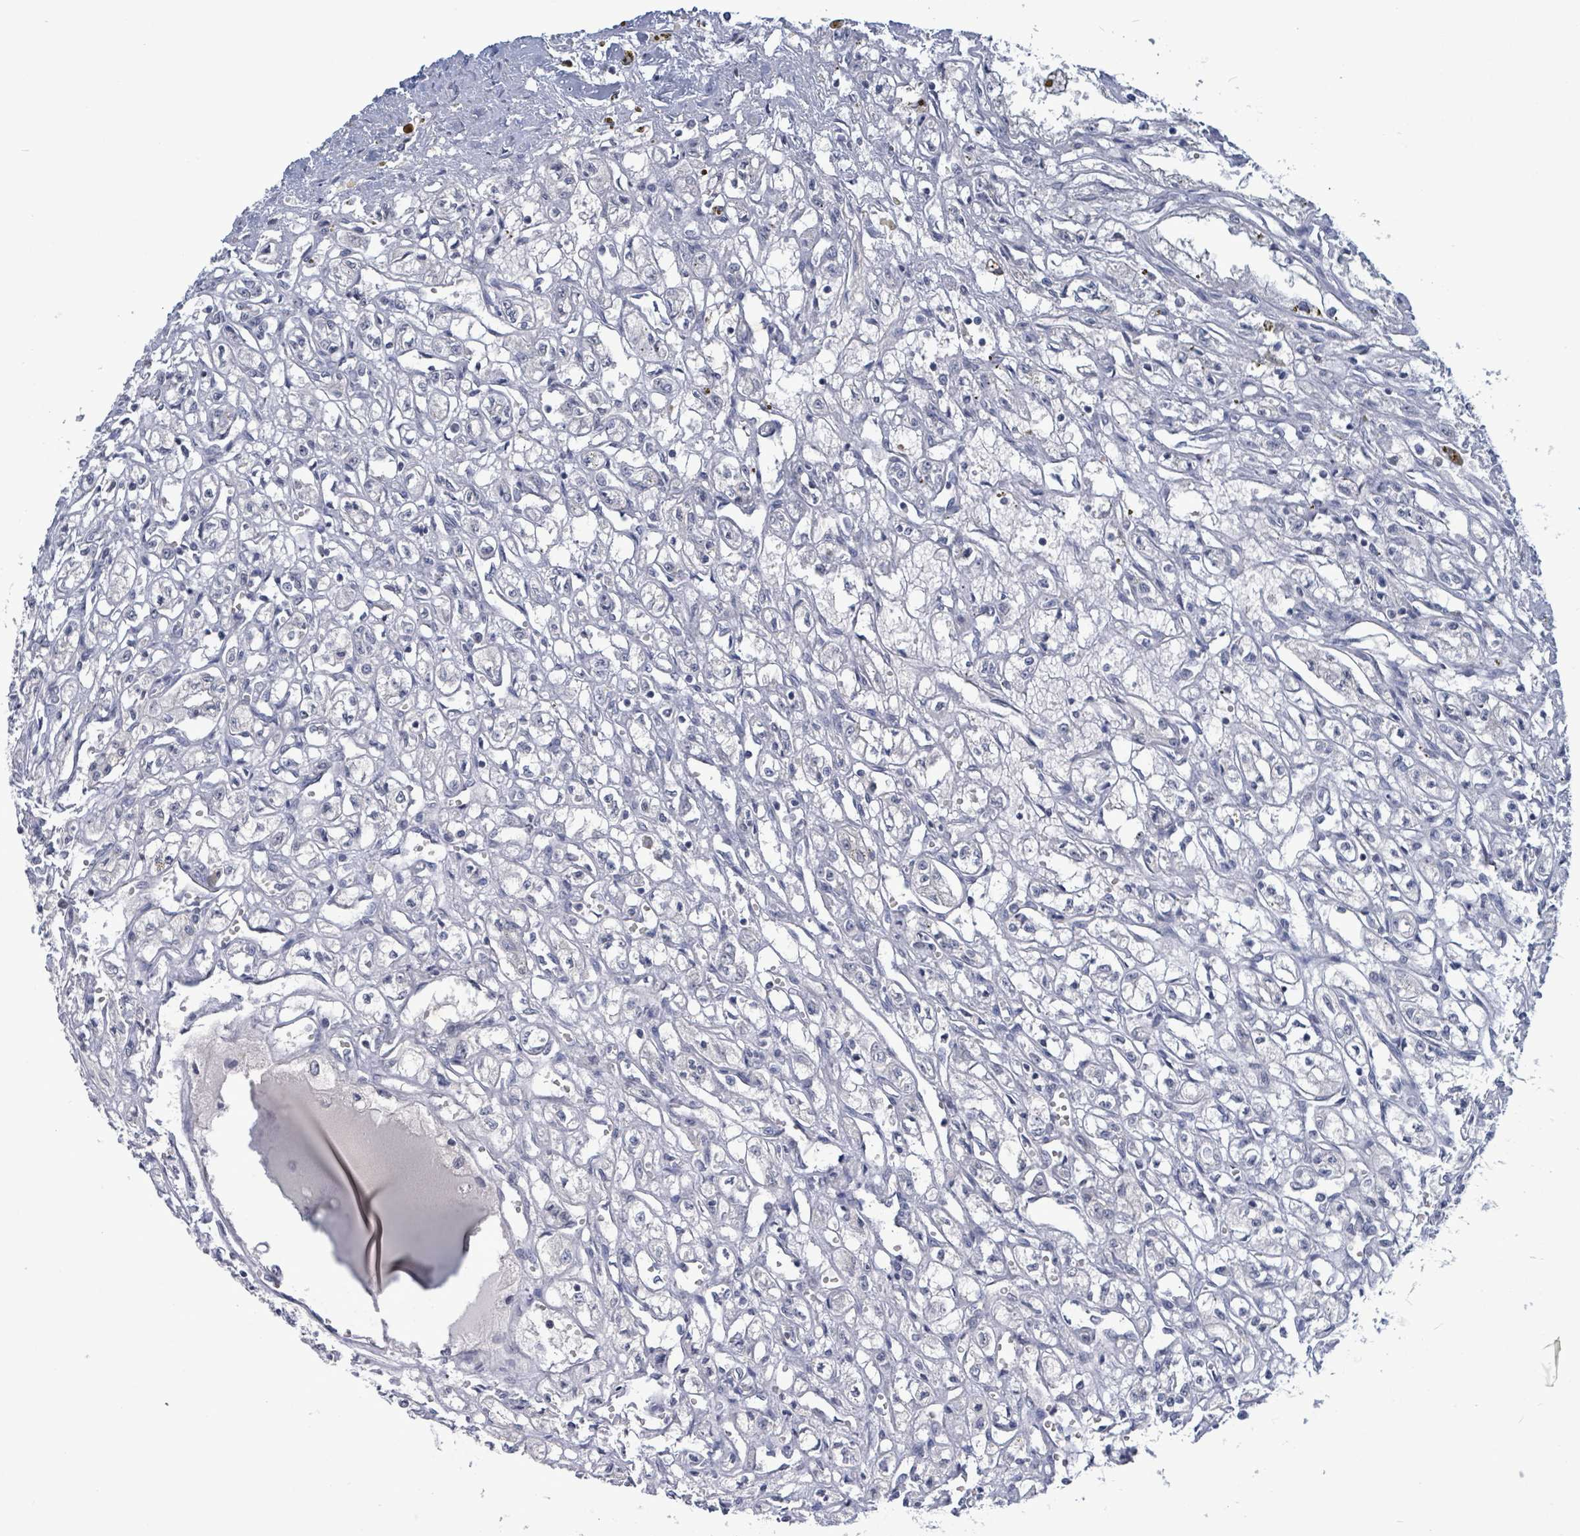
{"staining": {"intensity": "negative", "quantity": "none", "location": "none"}, "tissue": "renal cancer", "cell_type": "Tumor cells", "image_type": "cancer", "snomed": [{"axis": "morphology", "description": "Adenocarcinoma, NOS"}, {"axis": "topography", "description": "Kidney"}], "caption": "High magnification brightfield microscopy of renal cancer stained with DAB (brown) and counterstained with hematoxylin (blue): tumor cells show no significant expression. The staining was performed using DAB (3,3'-diaminobenzidine) to visualize the protein expression in brown, while the nuclei were stained in blue with hematoxylin (Magnification: 20x).", "gene": "COQ10B", "patient": {"sex": "male", "age": 56}}